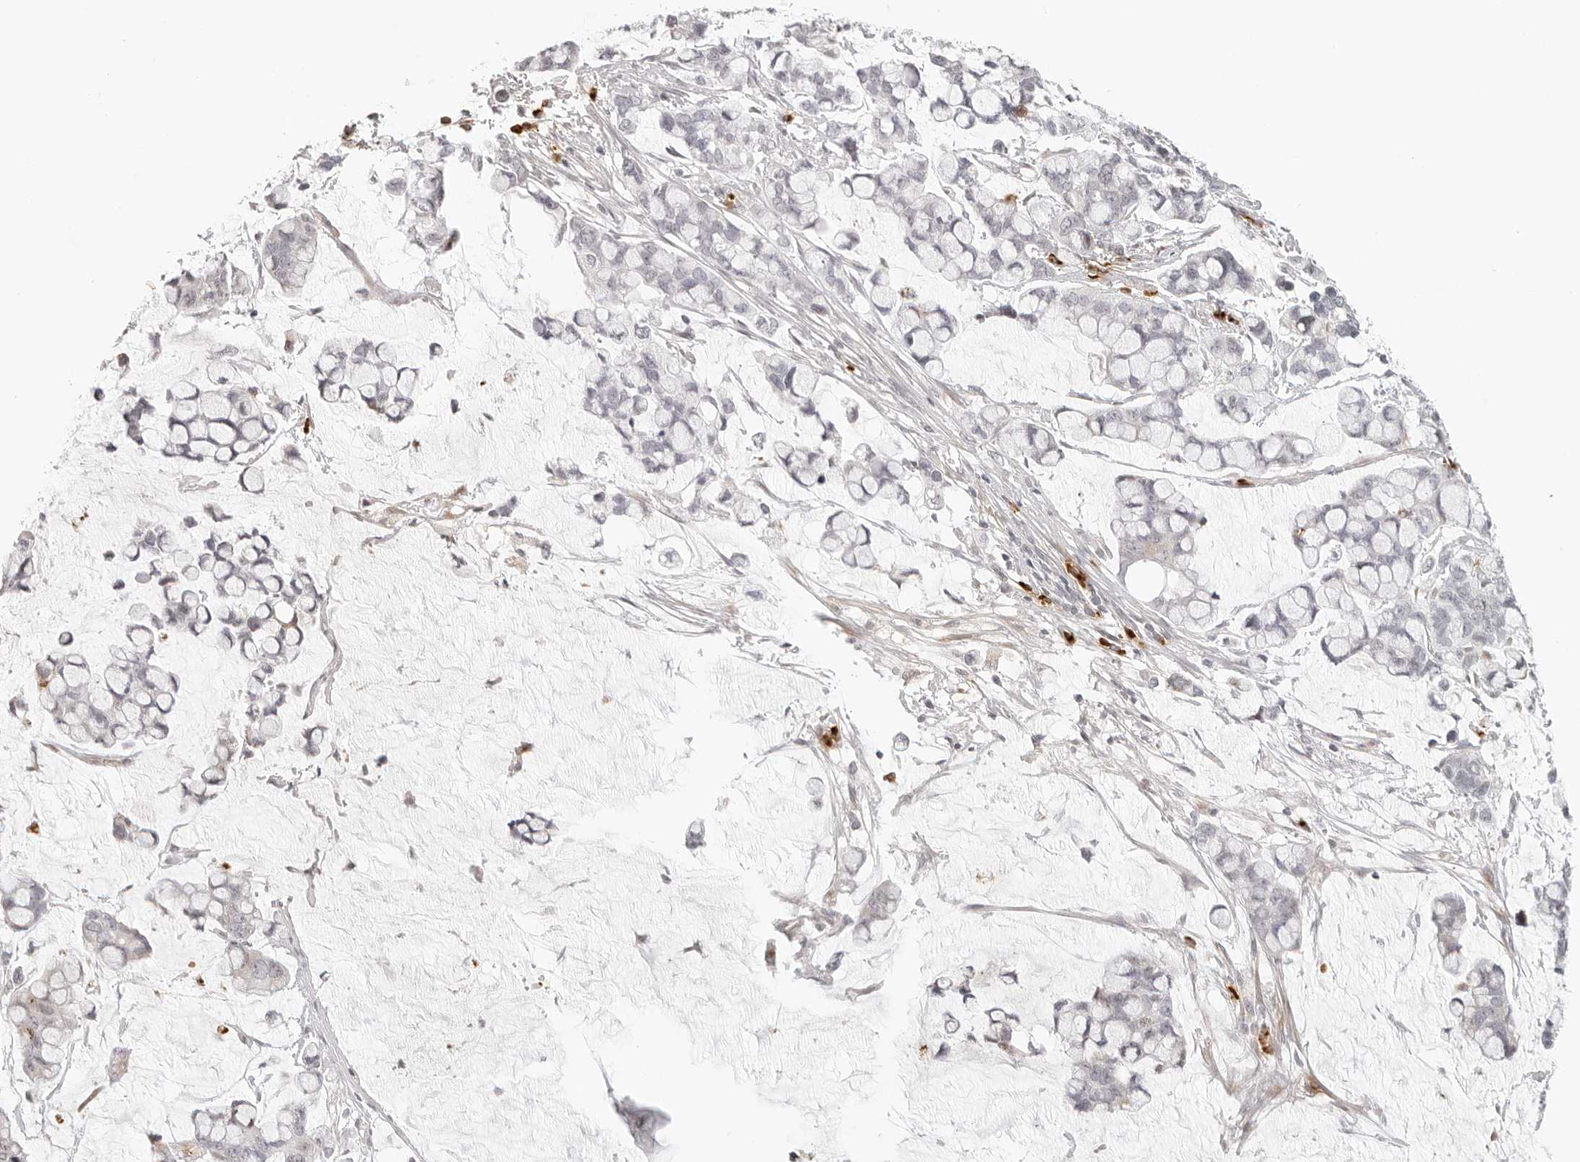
{"staining": {"intensity": "negative", "quantity": "none", "location": "none"}, "tissue": "stomach cancer", "cell_type": "Tumor cells", "image_type": "cancer", "snomed": [{"axis": "morphology", "description": "Adenocarcinoma, NOS"}, {"axis": "topography", "description": "Stomach, lower"}], "caption": "A micrograph of human adenocarcinoma (stomach) is negative for staining in tumor cells.", "gene": "ZNF678", "patient": {"sex": "male", "age": 84}}